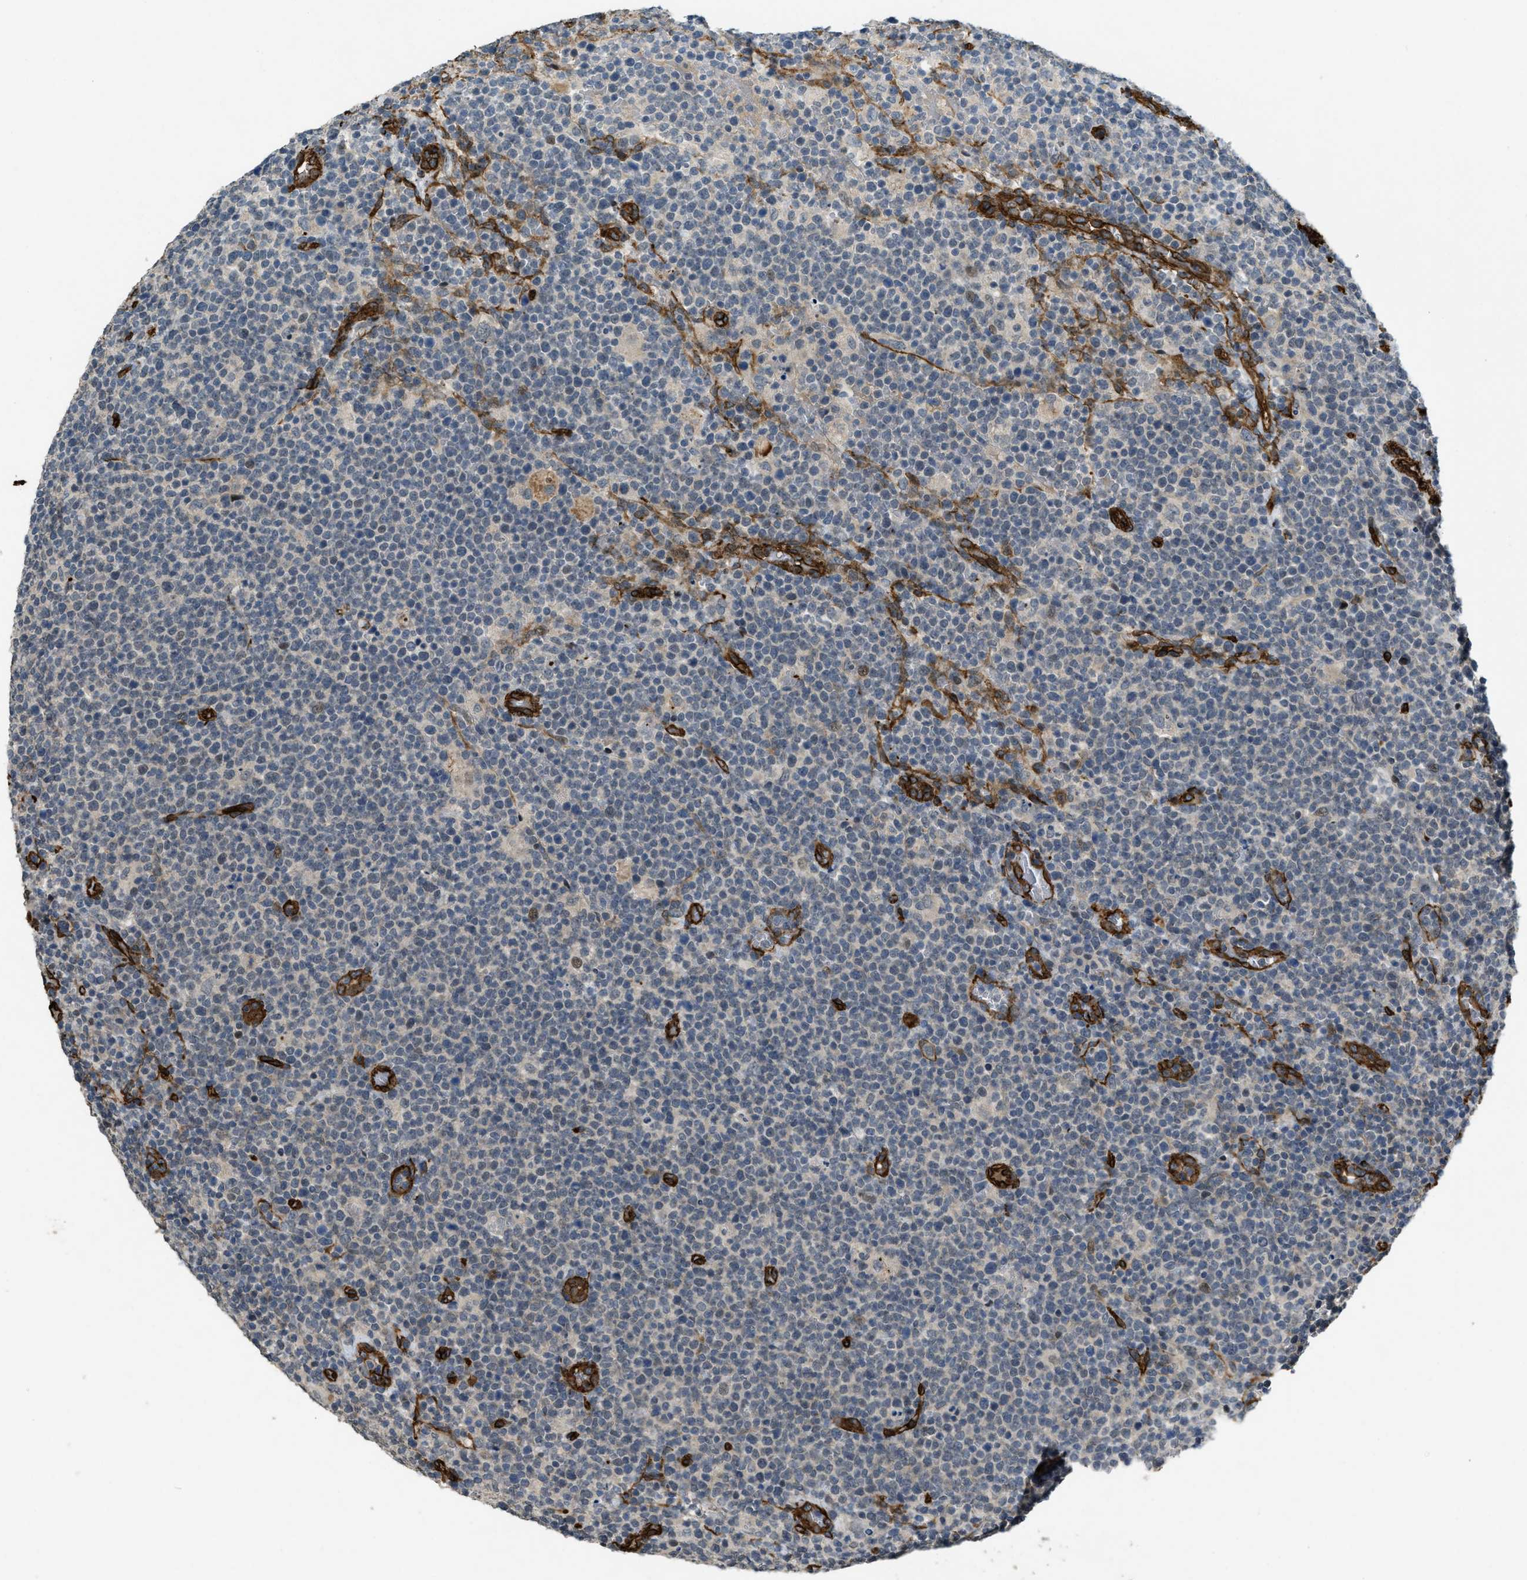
{"staining": {"intensity": "moderate", "quantity": "<25%", "location": "nuclear"}, "tissue": "lymphoma", "cell_type": "Tumor cells", "image_type": "cancer", "snomed": [{"axis": "morphology", "description": "Malignant lymphoma, non-Hodgkin's type, High grade"}, {"axis": "topography", "description": "Lymph node"}], "caption": "Immunohistochemical staining of human high-grade malignant lymphoma, non-Hodgkin's type exhibits low levels of moderate nuclear expression in approximately <25% of tumor cells. (DAB IHC with brightfield microscopy, high magnification).", "gene": "NMB", "patient": {"sex": "male", "age": 61}}